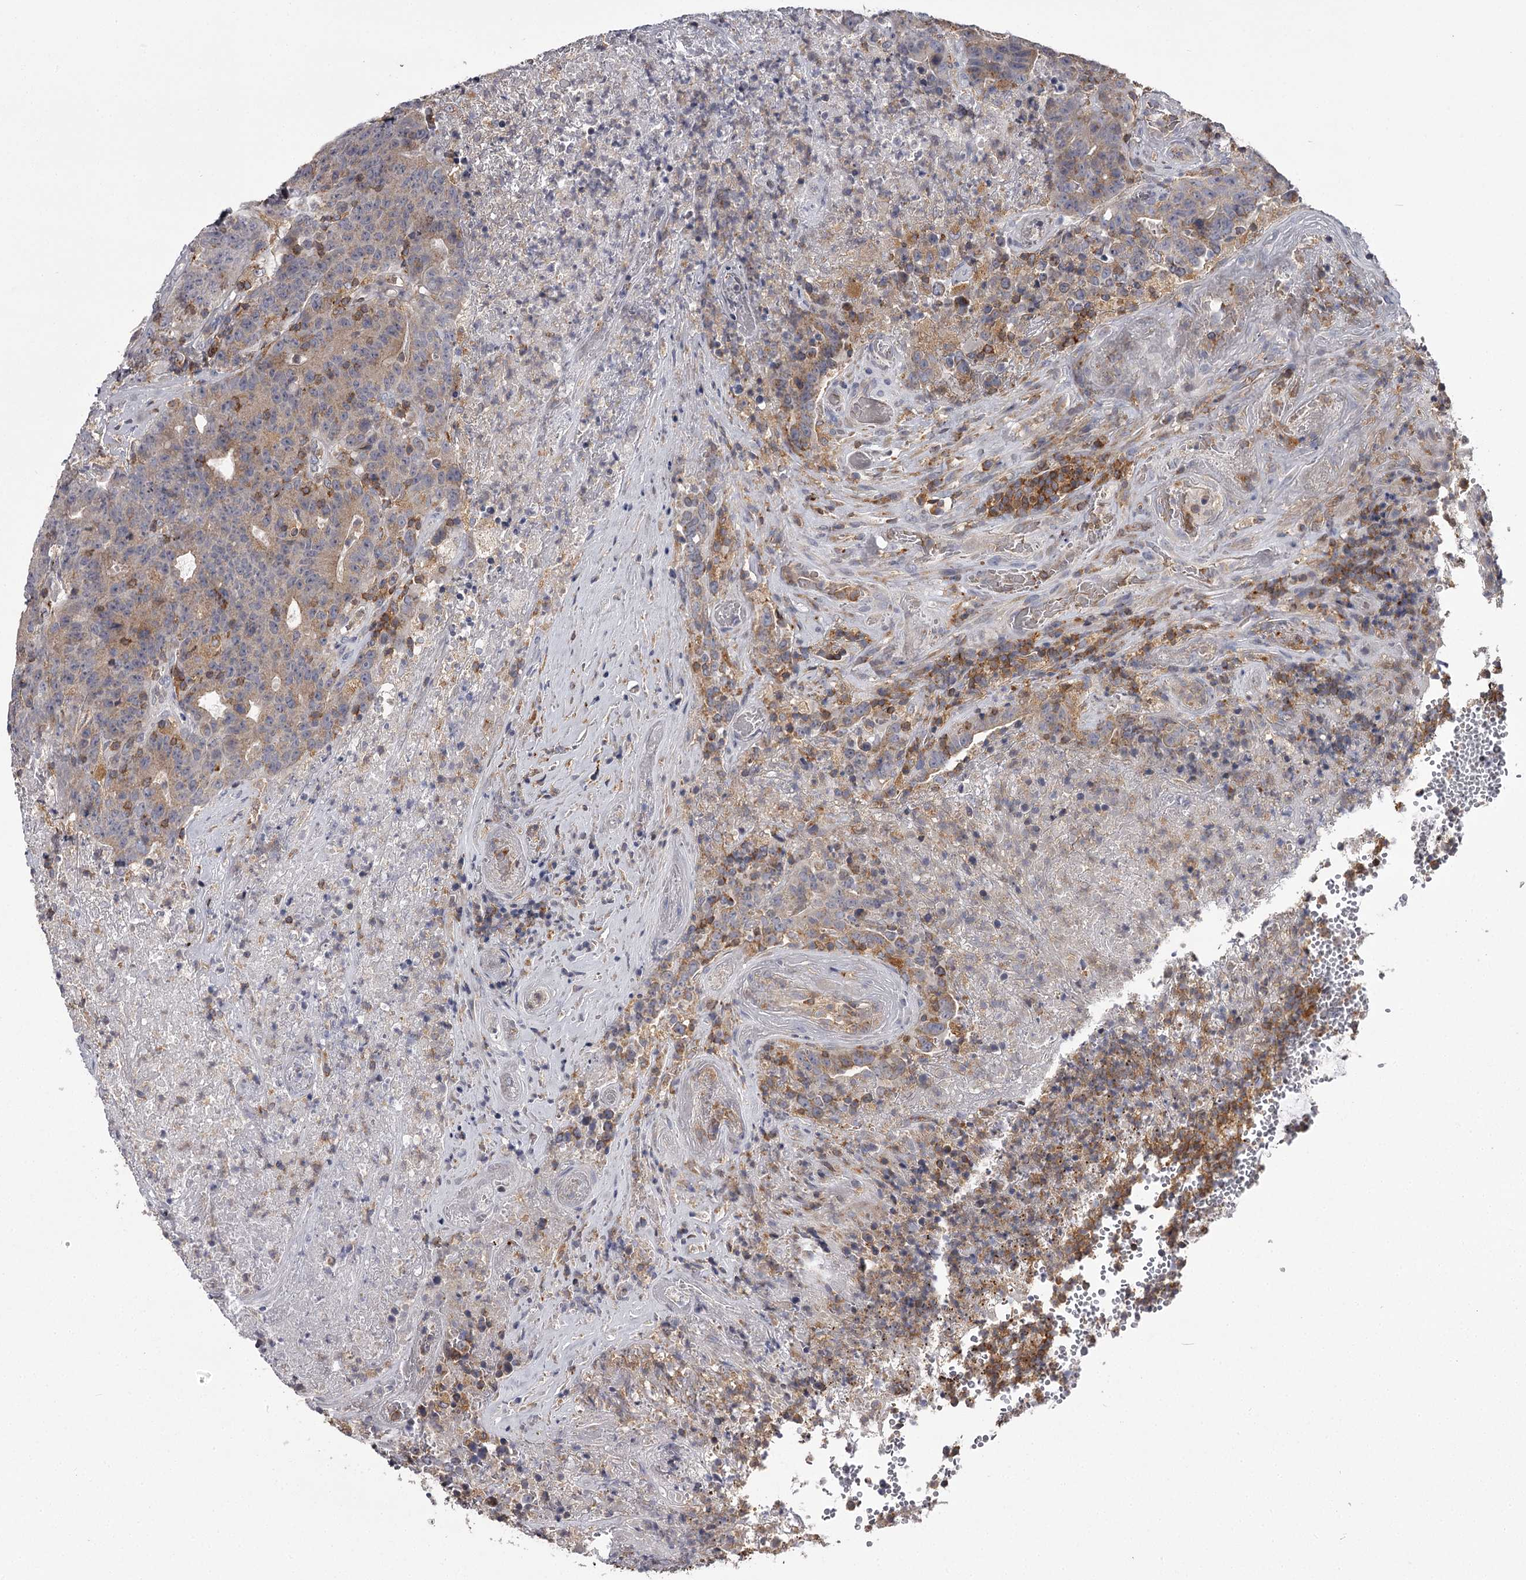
{"staining": {"intensity": "moderate", "quantity": "25%-75%", "location": "cytoplasmic/membranous"}, "tissue": "colorectal cancer", "cell_type": "Tumor cells", "image_type": "cancer", "snomed": [{"axis": "morphology", "description": "Adenocarcinoma, NOS"}, {"axis": "topography", "description": "Colon"}], "caption": "IHC staining of colorectal cancer, which exhibits medium levels of moderate cytoplasmic/membranous staining in approximately 25%-75% of tumor cells indicating moderate cytoplasmic/membranous protein staining. The staining was performed using DAB (3,3'-diaminobenzidine) (brown) for protein detection and nuclei were counterstained in hematoxylin (blue).", "gene": "RASSF6", "patient": {"sex": "female", "age": 75}}